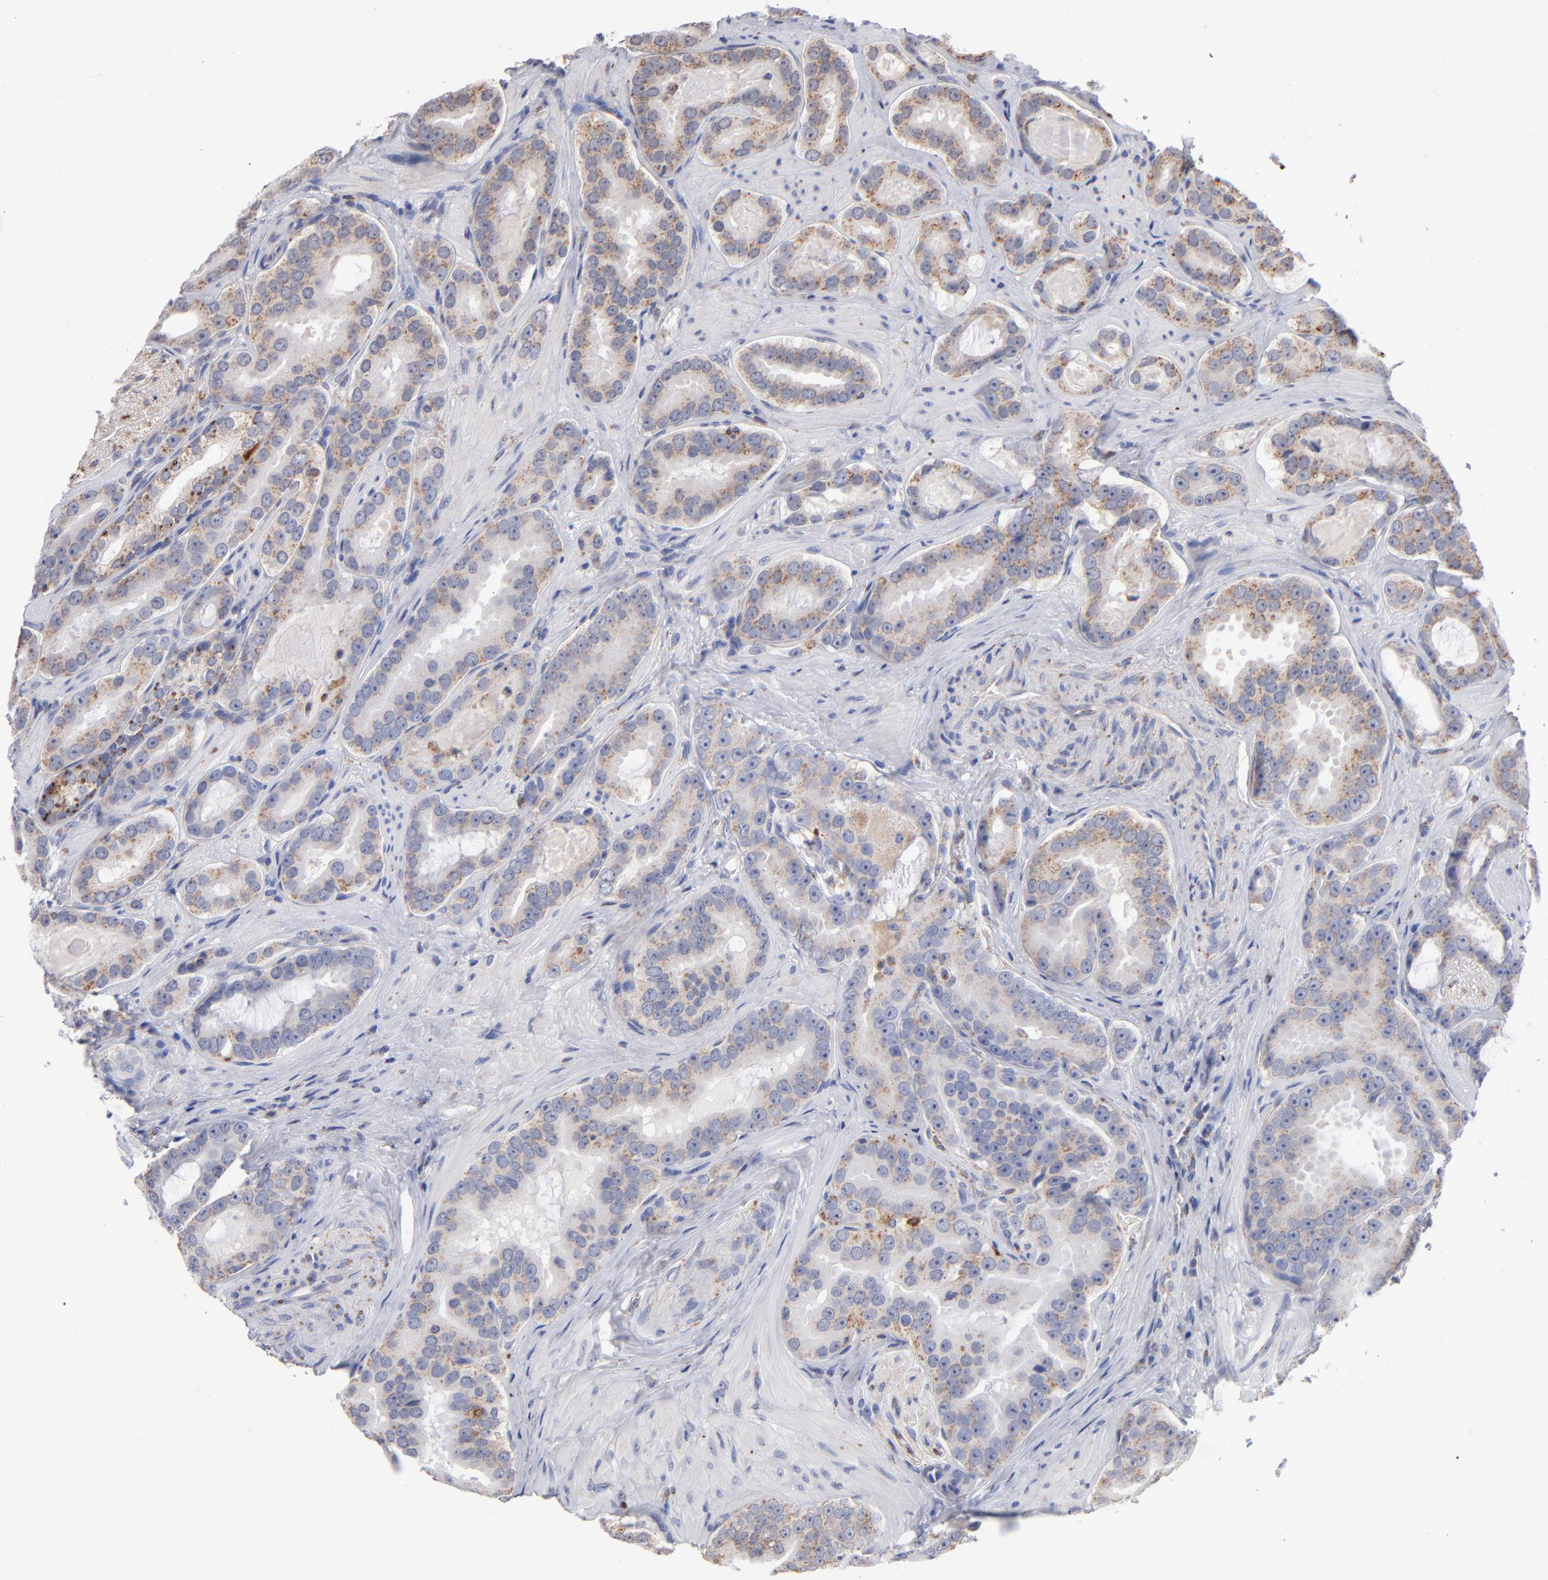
{"staining": {"intensity": "moderate", "quantity": ">75%", "location": "cytoplasmic/membranous"}, "tissue": "prostate cancer", "cell_type": "Tumor cells", "image_type": "cancer", "snomed": [{"axis": "morphology", "description": "Adenocarcinoma, Low grade"}, {"axis": "topography", "description": "Prostate"}], "caption": "The photomicrograph exhibits staining of prostate cancer (adenocarcinoma (low-grade)), revealing moderate cytoplasmic/membranous protein expression (brown color) within tumor cells. The staining was performed using DAB, with brown indicating positive protein expression. Nuclei are stained blue with hematoxylin.", "gene": "RRAGB", "patient": {"sex": "male", "age": 59}}